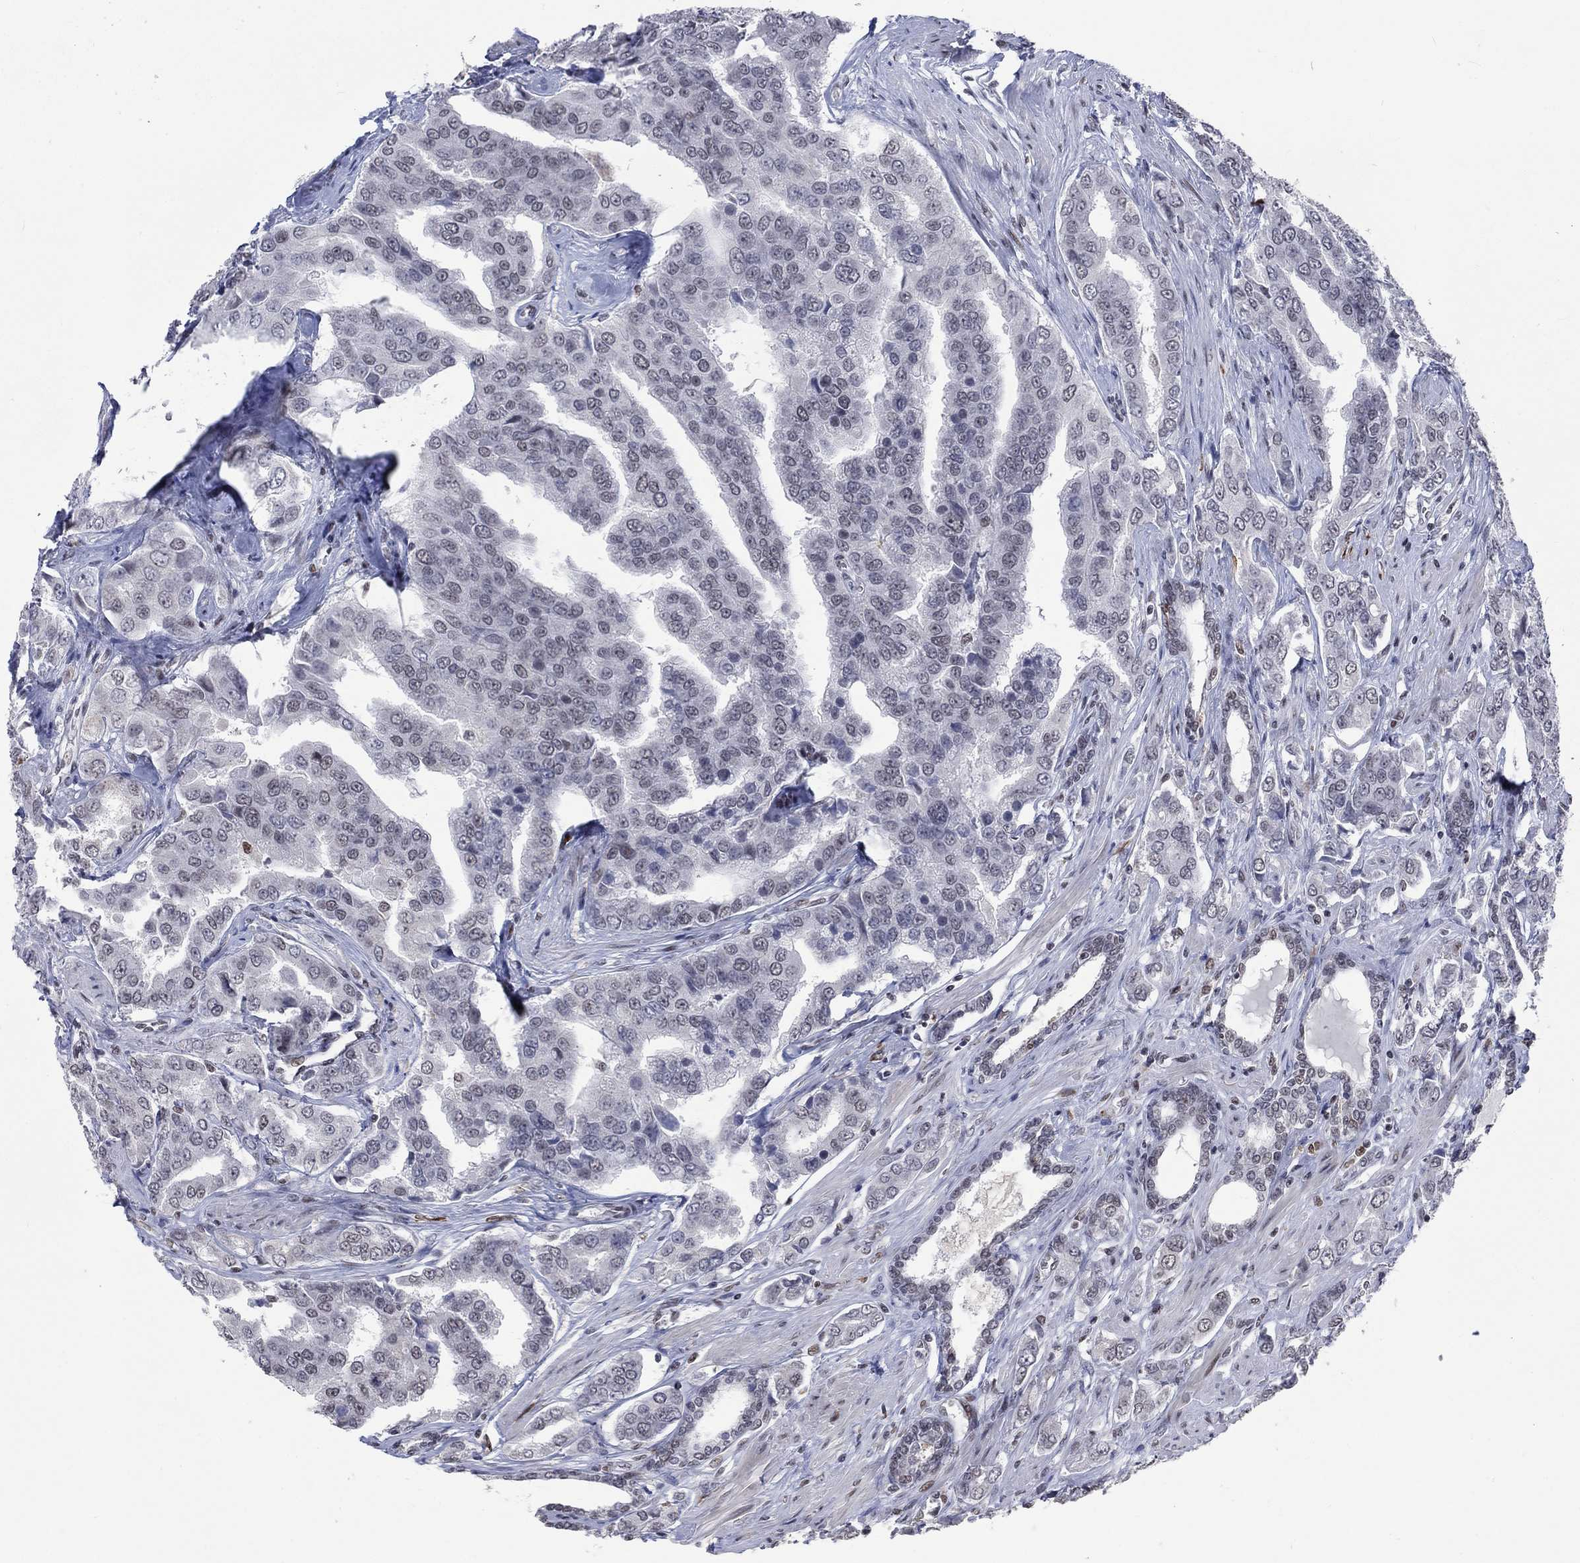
{"staining": {"intensity": "negative", "quantity": "none", "location": "none"}, "tissue": "prostate cancer", "cell_type": "Tumor cells", "image_type": "cancer", "snomed": [{"axis": "morphology", "description": "Adenocarcinoma, NOS"}, {"axis": "topography", "description": "Prostate and seminal vesicle, NOS"}, {"axis": "topography", "description": "Prostate"}], "caption": "High magnification brightfield microscopy of prostate cancer (adenocarcinoma) stained with DAB (brown) and counterstained with hematoxylin (blue): tumor cells show no significant expression.", "gene": "HCFC1", "patient": {"sex": "male", "age": 69}}